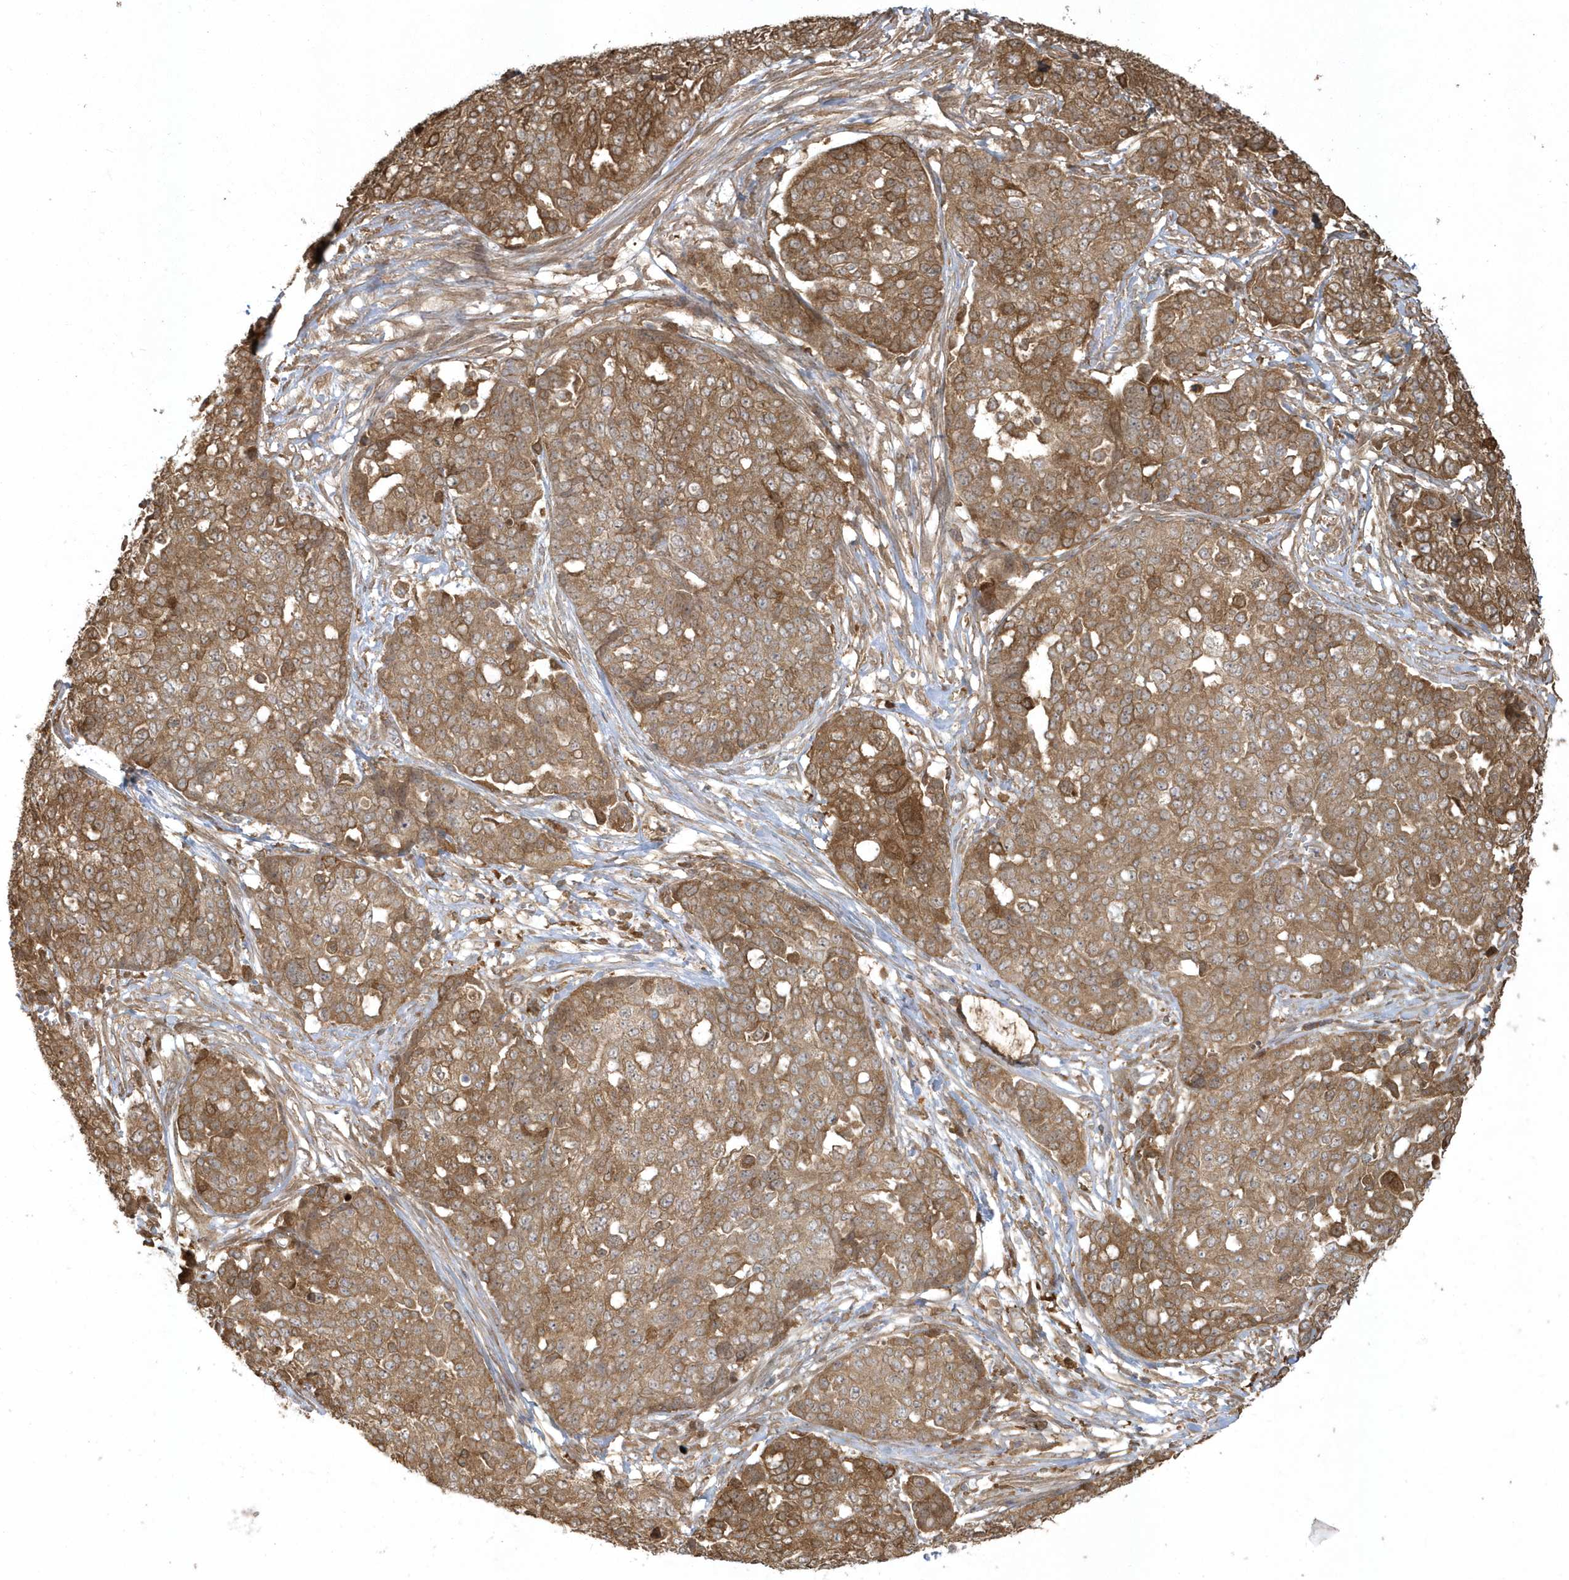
{"staining": {"intensity": "strong", "quantity": ">75%", "location": "cytoplasmic/membranous"}, "tissue": "ovarian cancer", "cell_type": "Tumor cells", "image_type": "cancer", "snomed": [{"axis": "morphology", "description": "Cystadenocarcinoma, serous, NOS"}, {"axis": "topography", "description": "Soft tissue"}, {"axis": "topography", "description": "Ovary"}], "caption": "A high amount of strong cytoplasmic/membranous expression is appreciated in approximately >75% of tumor cells in ovarian serous cystadenocarcinoma tissue.", "gene": "HNMT", "patient": {"sex": "female", "age": 57}}